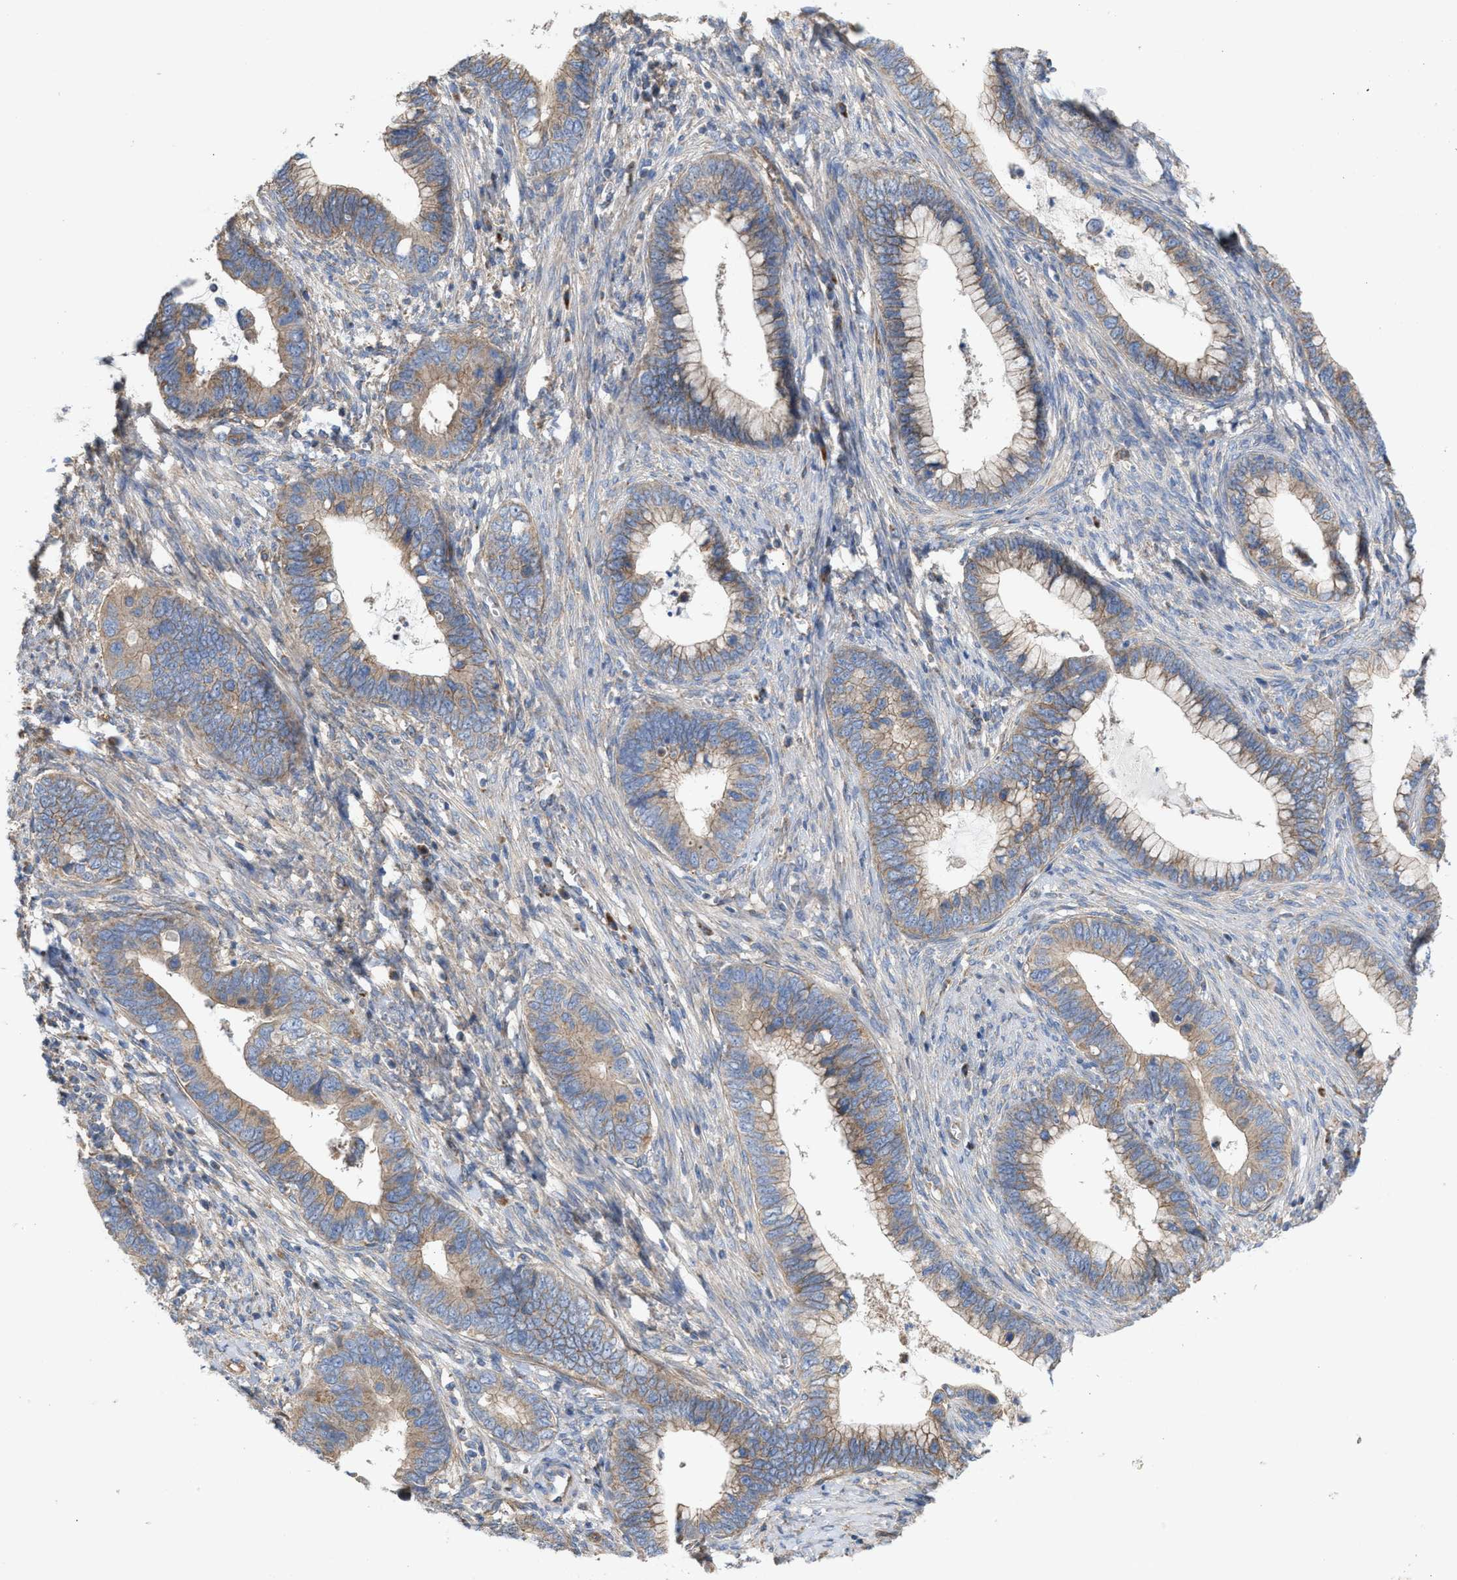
{"staining": {"intensity": "weak", "quantity": ">75%", "location": "cytoplasmic/membranous"}, "tissue": "cervical cancer", "cell_type": "Tumor cells", "image_type": "cancer", "snomed": [{"axis": "morphology", "description": "Adenocarcinoma, NOS"}, {"axis": "topography", "description": "Cervix"}], "caption": "Cervical cancer stained with DAB immunohistochemistry (IHC) displays low levels of weak cytoplasmic/membranous staining in approximately >75% of tumor cells.", "gene": "OXSM", "patient": {"sex": "female", "age": 44}}